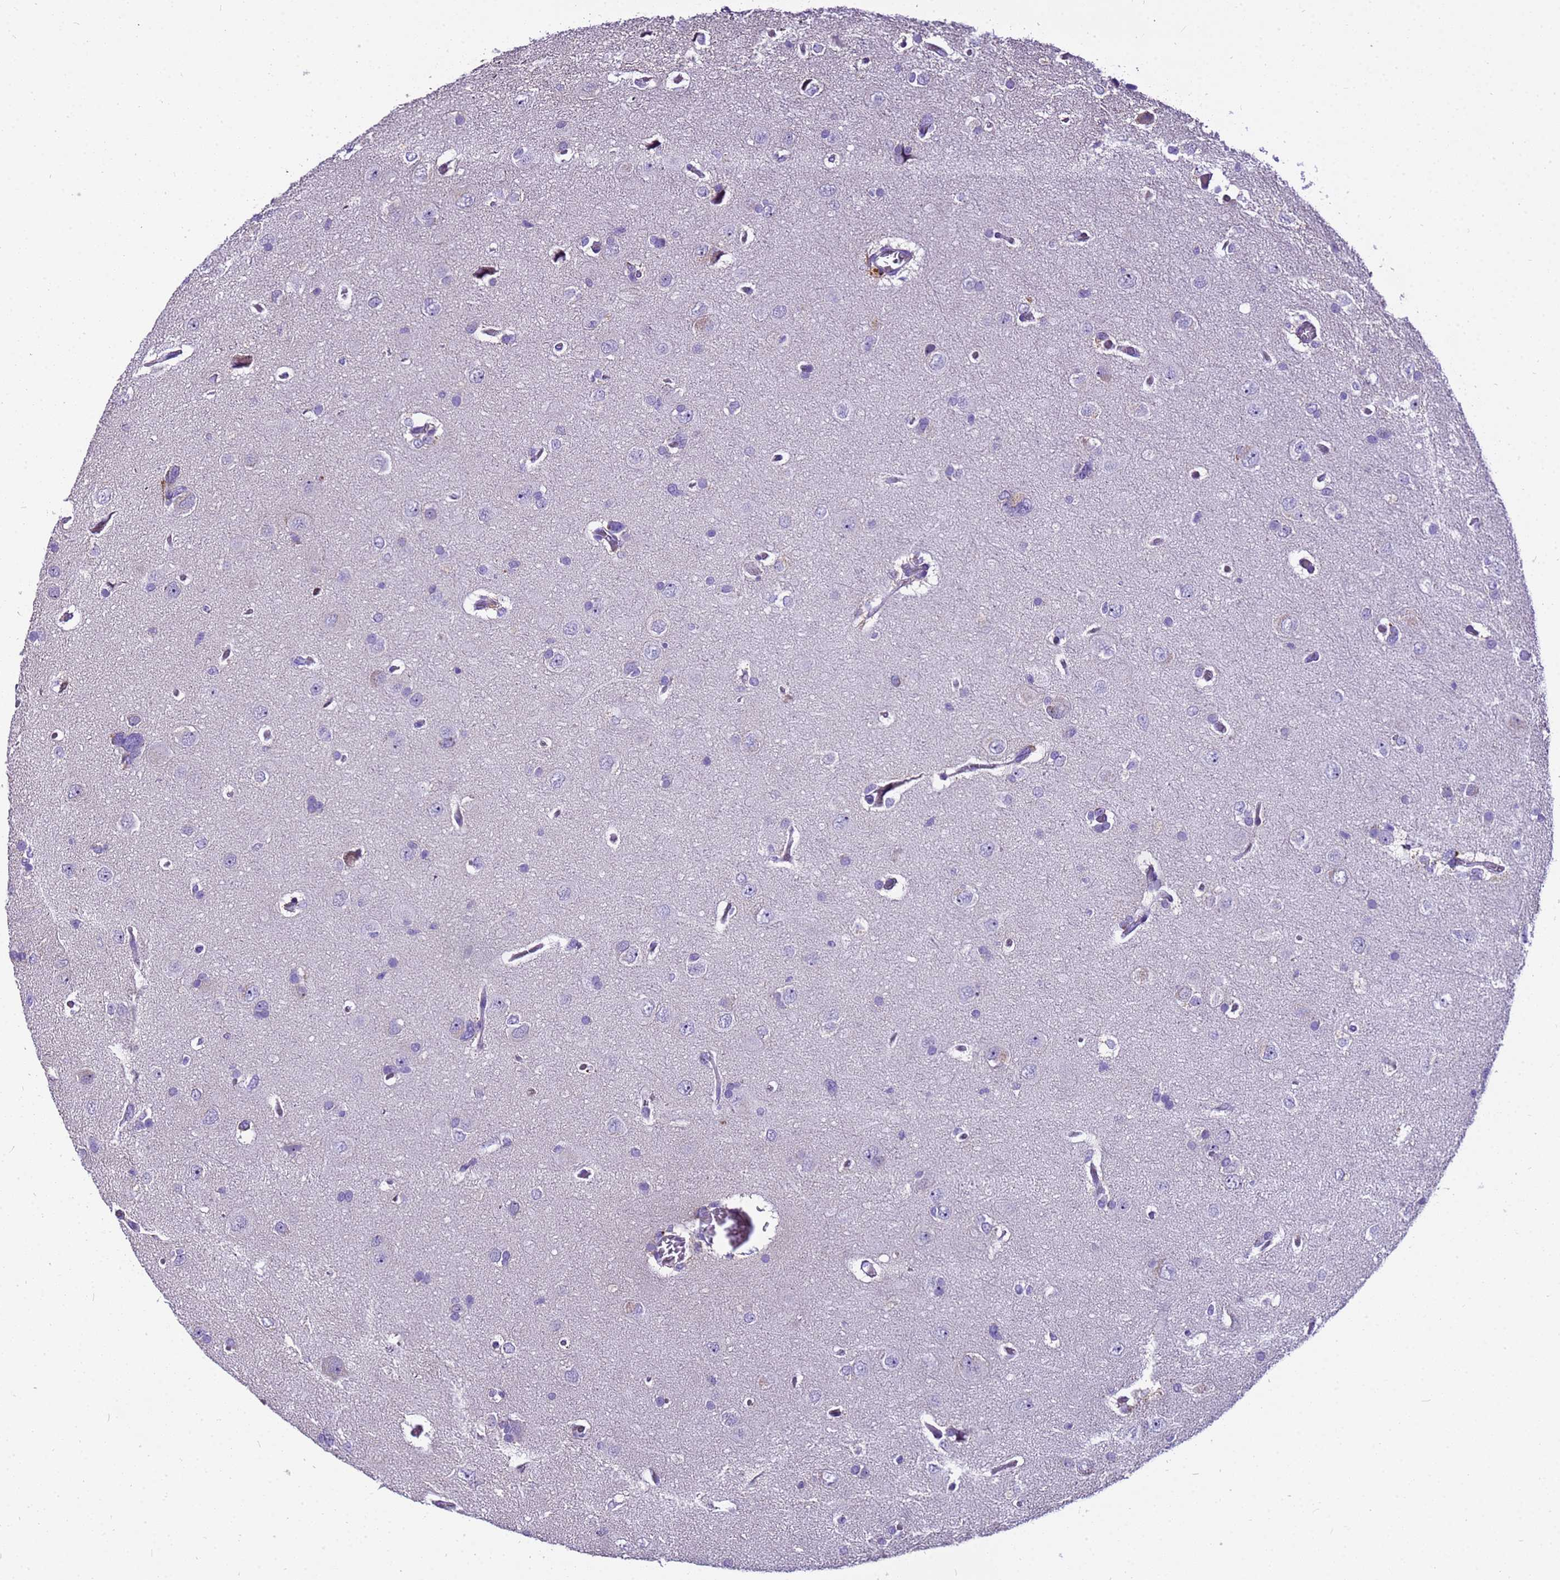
{"staining": {"intensity": "negative", "quantity": "none", "location": "none"}, "tissue": "glioma", "cell_type": "Tumor cells", "image_type": "cancer", "snomed": [{"axis": "morphology", "description": "Glioma, malignant, High grade"}, {"axis": "topography", "description": "Brain"}], "caption": "Malignant glioma (high-grade) was stained to show a protein in brown. There is no significant staining in tumor cells.", "gene": "PIEZO2", "patient": {"sex": "female", "age": 59}}